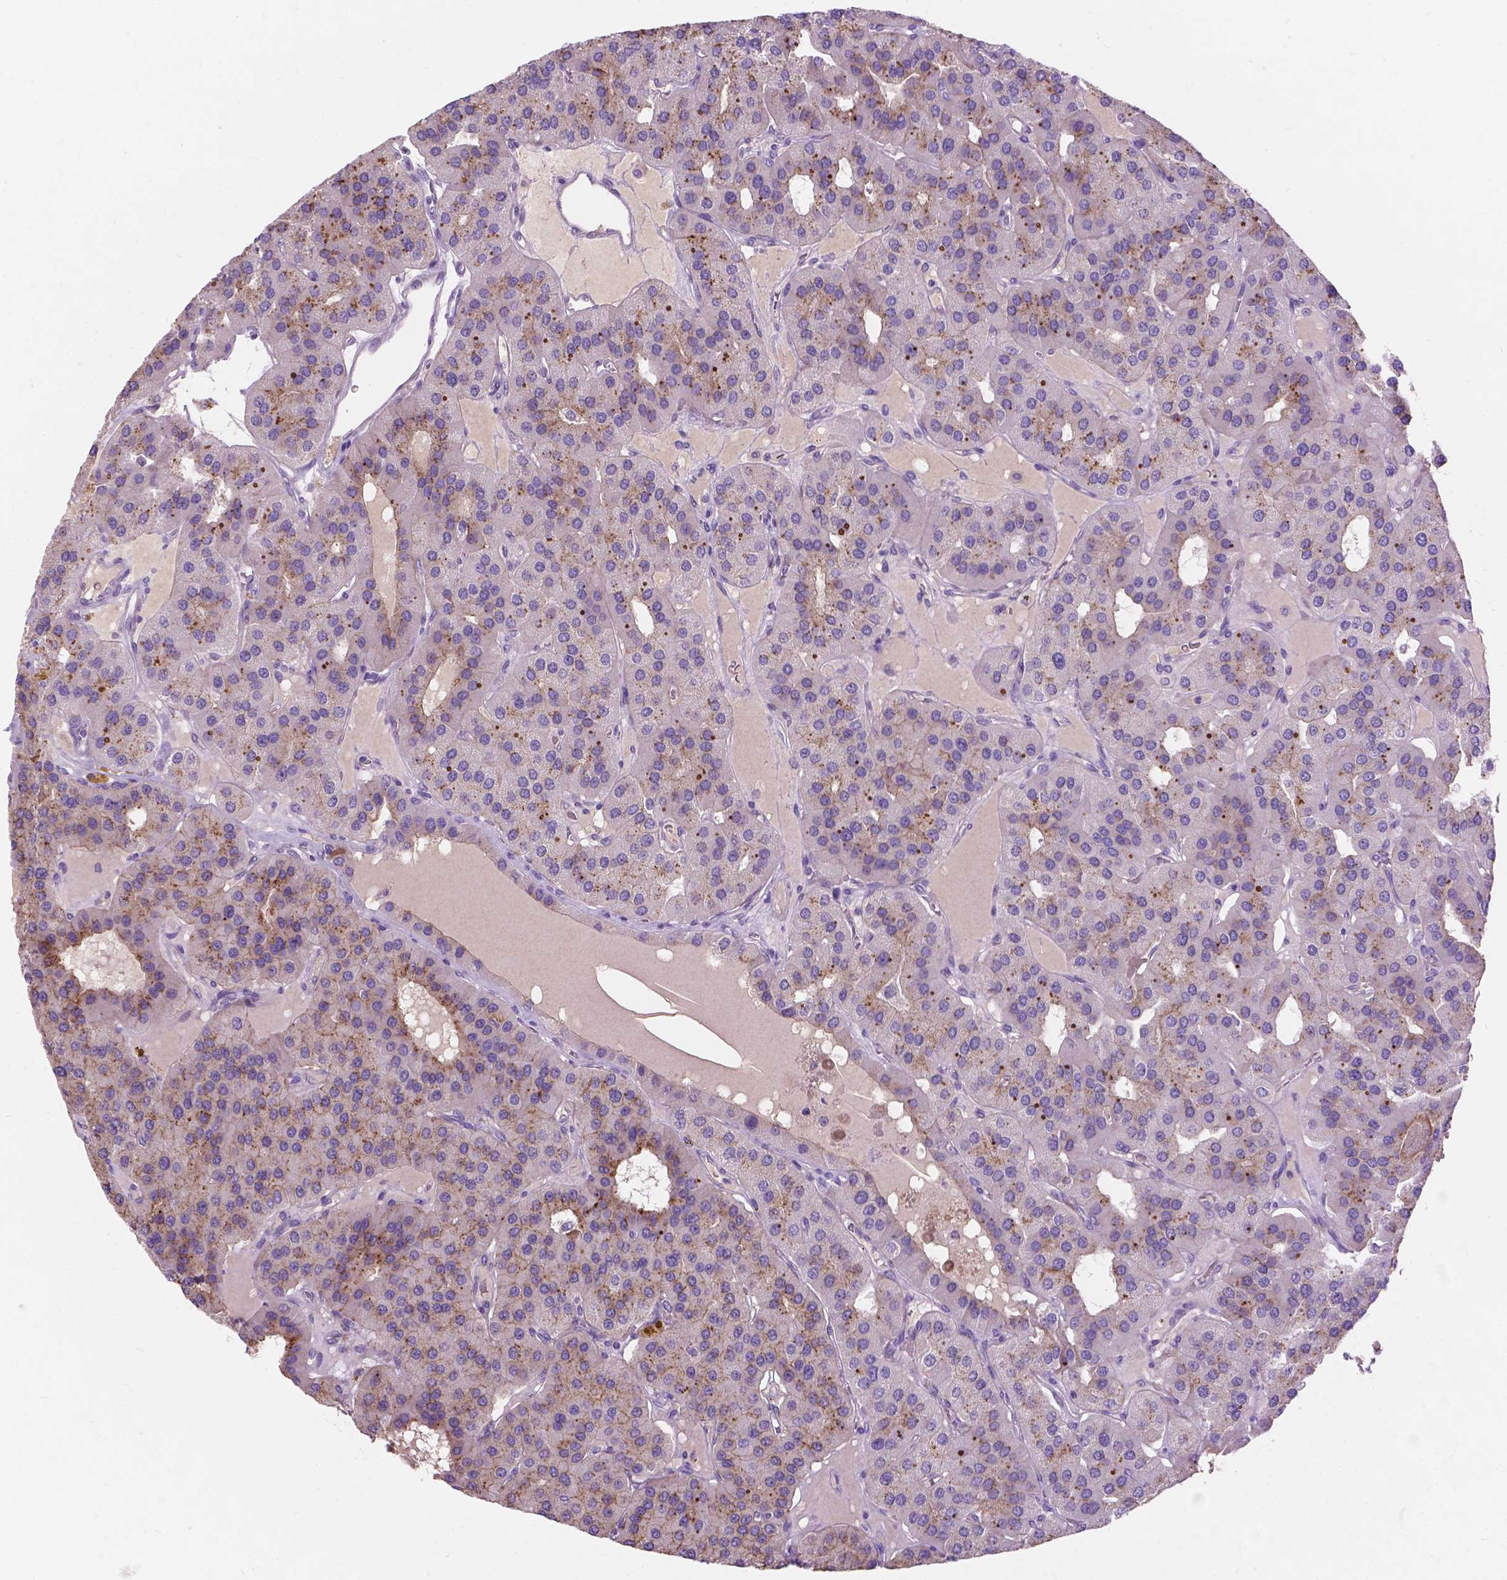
{"staining": {"intensity": "moderate", "quantity": ">75%", "location": "cytoplasmic/membranous"}, "tissue": "parathyroid gland", "cell_type": "Glandular cells", "image_type": "normal", "snomed": [{"axis": "morphology", "description": "Normal tissue, NOS"}, {"axis": "morphology", "description": "Adenoma, NOS"}, {"axis": "topography", "description": "Parathyroid gland"}], "caption": "The immunohistochemical stain highlights moderate cytoplasmic/membranous positivity in glandular cells of normal parathyroid gland. (DAB (3,3'-diaminobenzidine) = brown stain, brightfield microscopy at high magnification).", "gene": "NOXO1", "patient": {"sex": "female", "age": 86}}